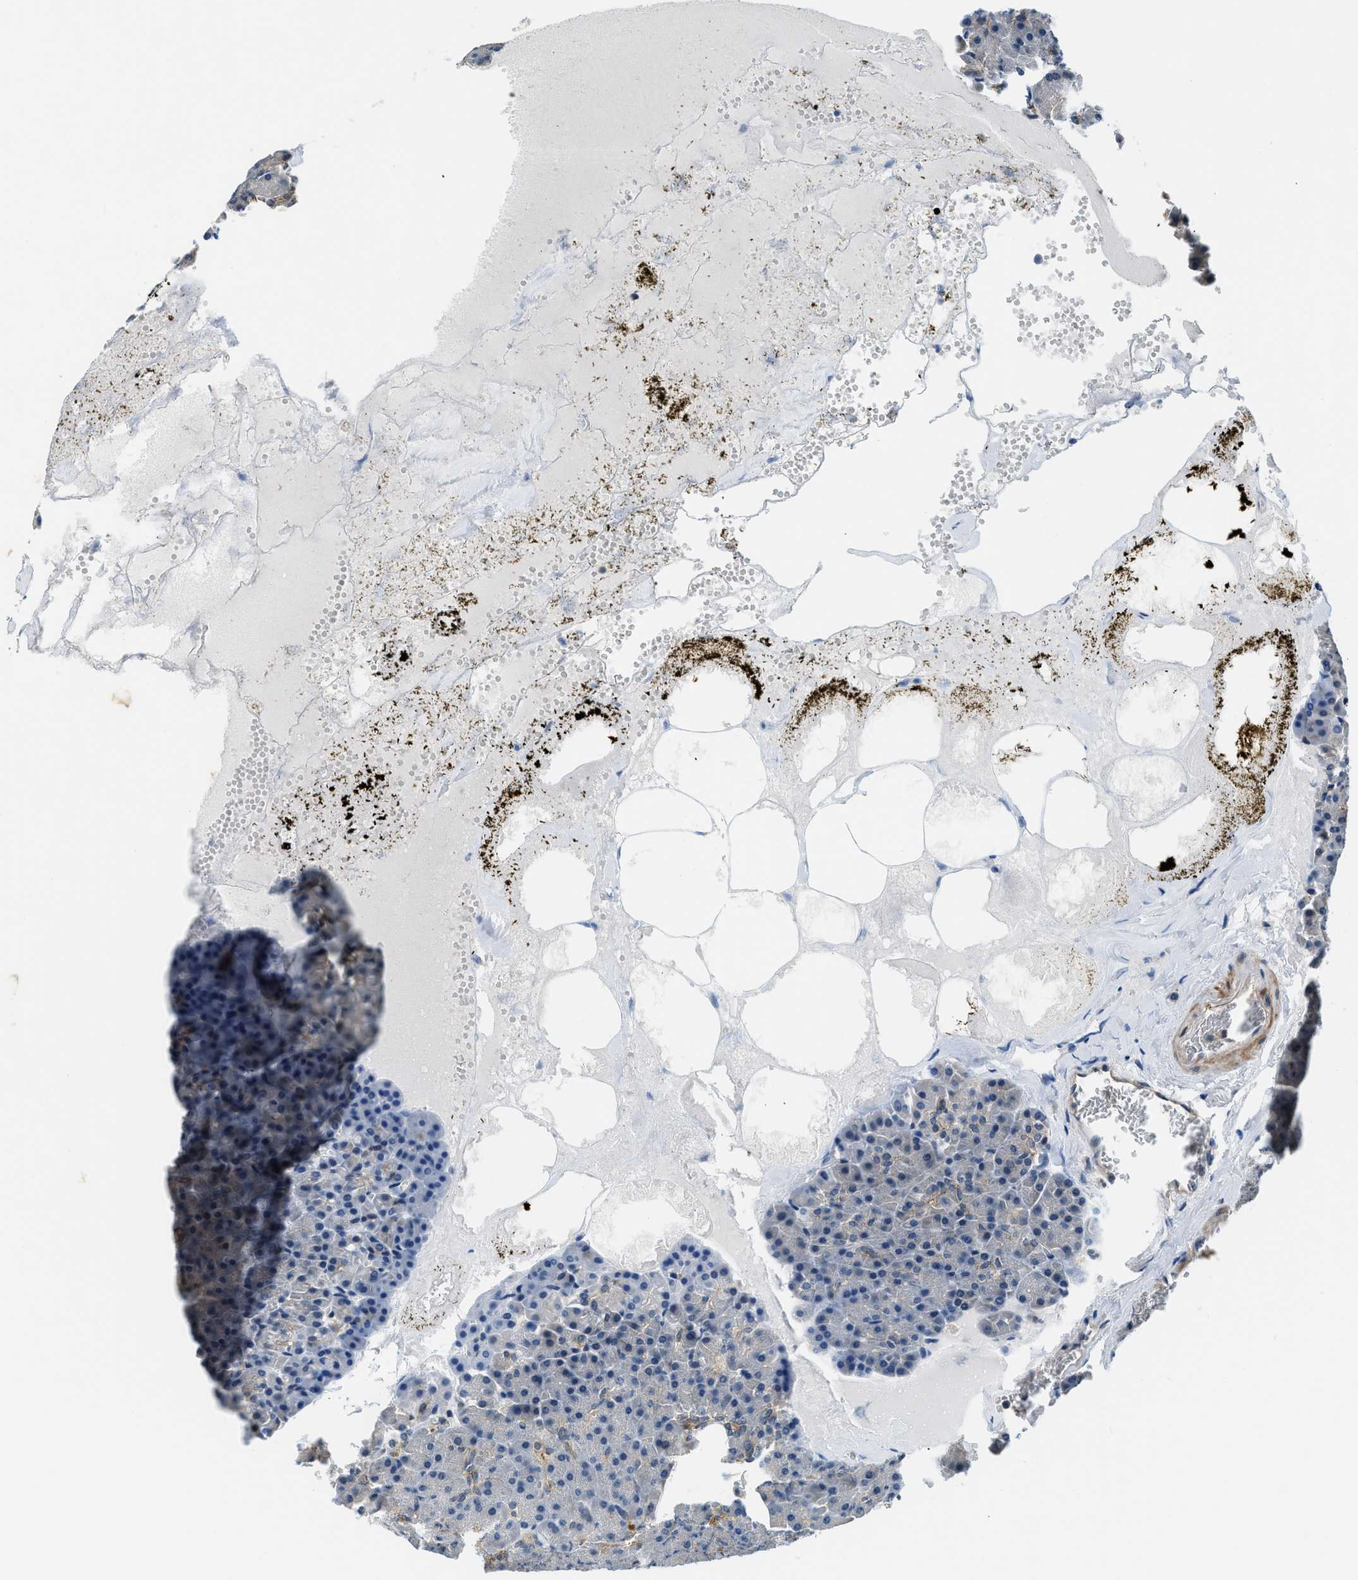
{"staining": {"intensity": "weak", "quantity": "<25%", "location": "cytoplasmic/membranous"}, "tissue": "pancreas", "cell_type": "Exocrine glandular cells", "image_type": "normal", "snomed": [{"axis": "morphology", "description": "Normal tissue, NOS"}, {"axis": "morphology", "description": "Carcinoid, malignant, NOS"}, {"axis": "topography", "description": "Pancreas"}], "caption": "High power microscopy micrograph of an IHC micrograph of normal pancreas, revealing no significant expression in exocrine glandular cells. (DAB immunohistochemistry (IHC) visualized using brightfield microscopy, high magnification).", "gene": "CBLB", "patient": {"sex": "female", "age": 35}}